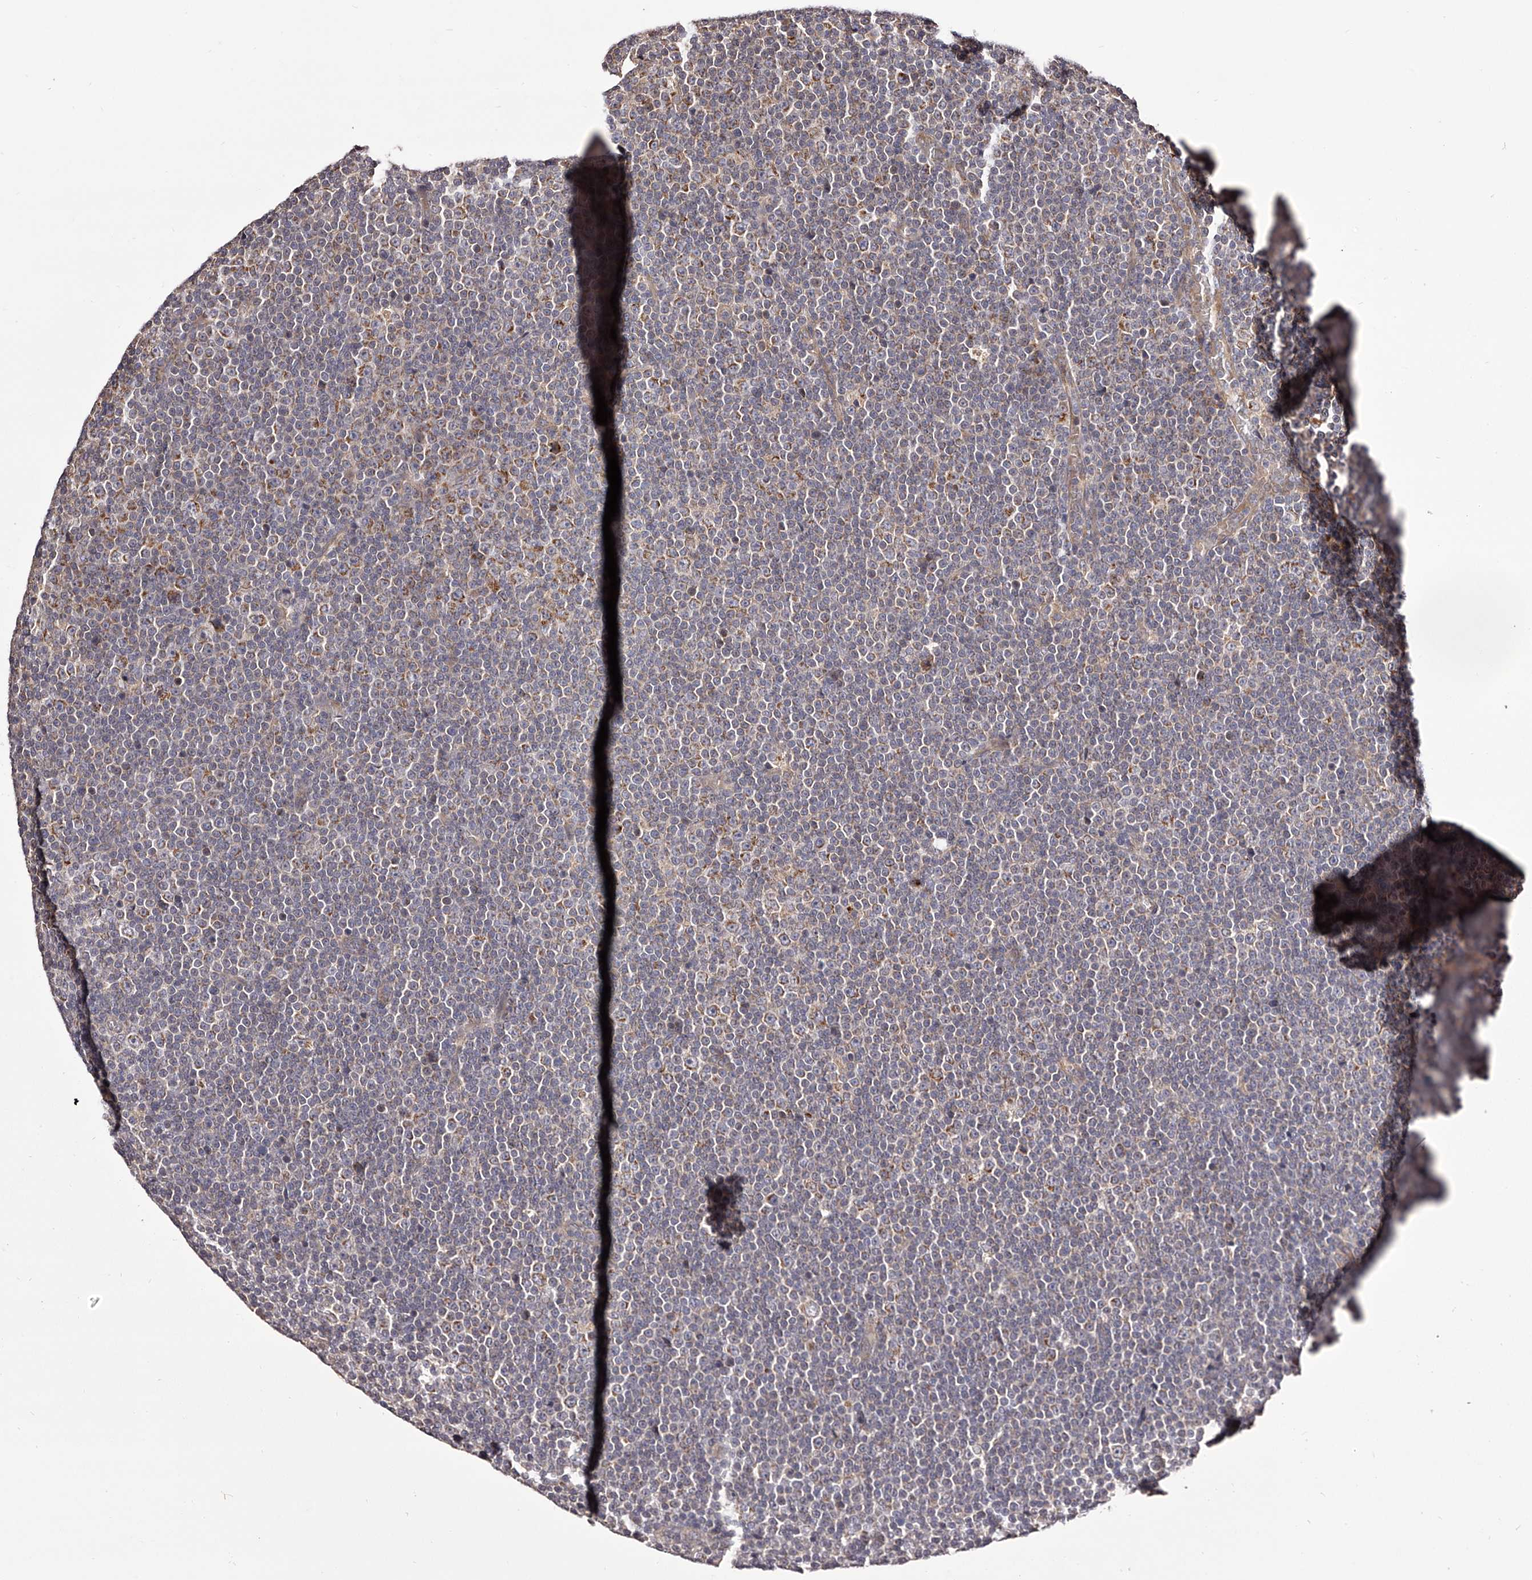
{"staining": {"intensity": "weak", "quantity": ">75%", "location": "cytoplasmic/membranous"}, "tissue": "lymphoma", "cell_type": "Tumor cells", "image_type": "cancer", "snomed": [{"axis": "morphology", "description": "Malignant lymphoma, non-Hodgkin's type, Low grade"}, {"axis": "topography", "description": "Lymph node"}], "caption": "Tumor cells exhibit weak cytoplasmic/membranous expression in approximately >75% of cells in malignant lymphoma, non-Hodgkin's type (low-grade). Immunohistochemistry (ihc) stains the protein in brown and the nuclei are stained blue.", "gene": "ODF2L", "patient": {"sex": "female", "age": 67}}